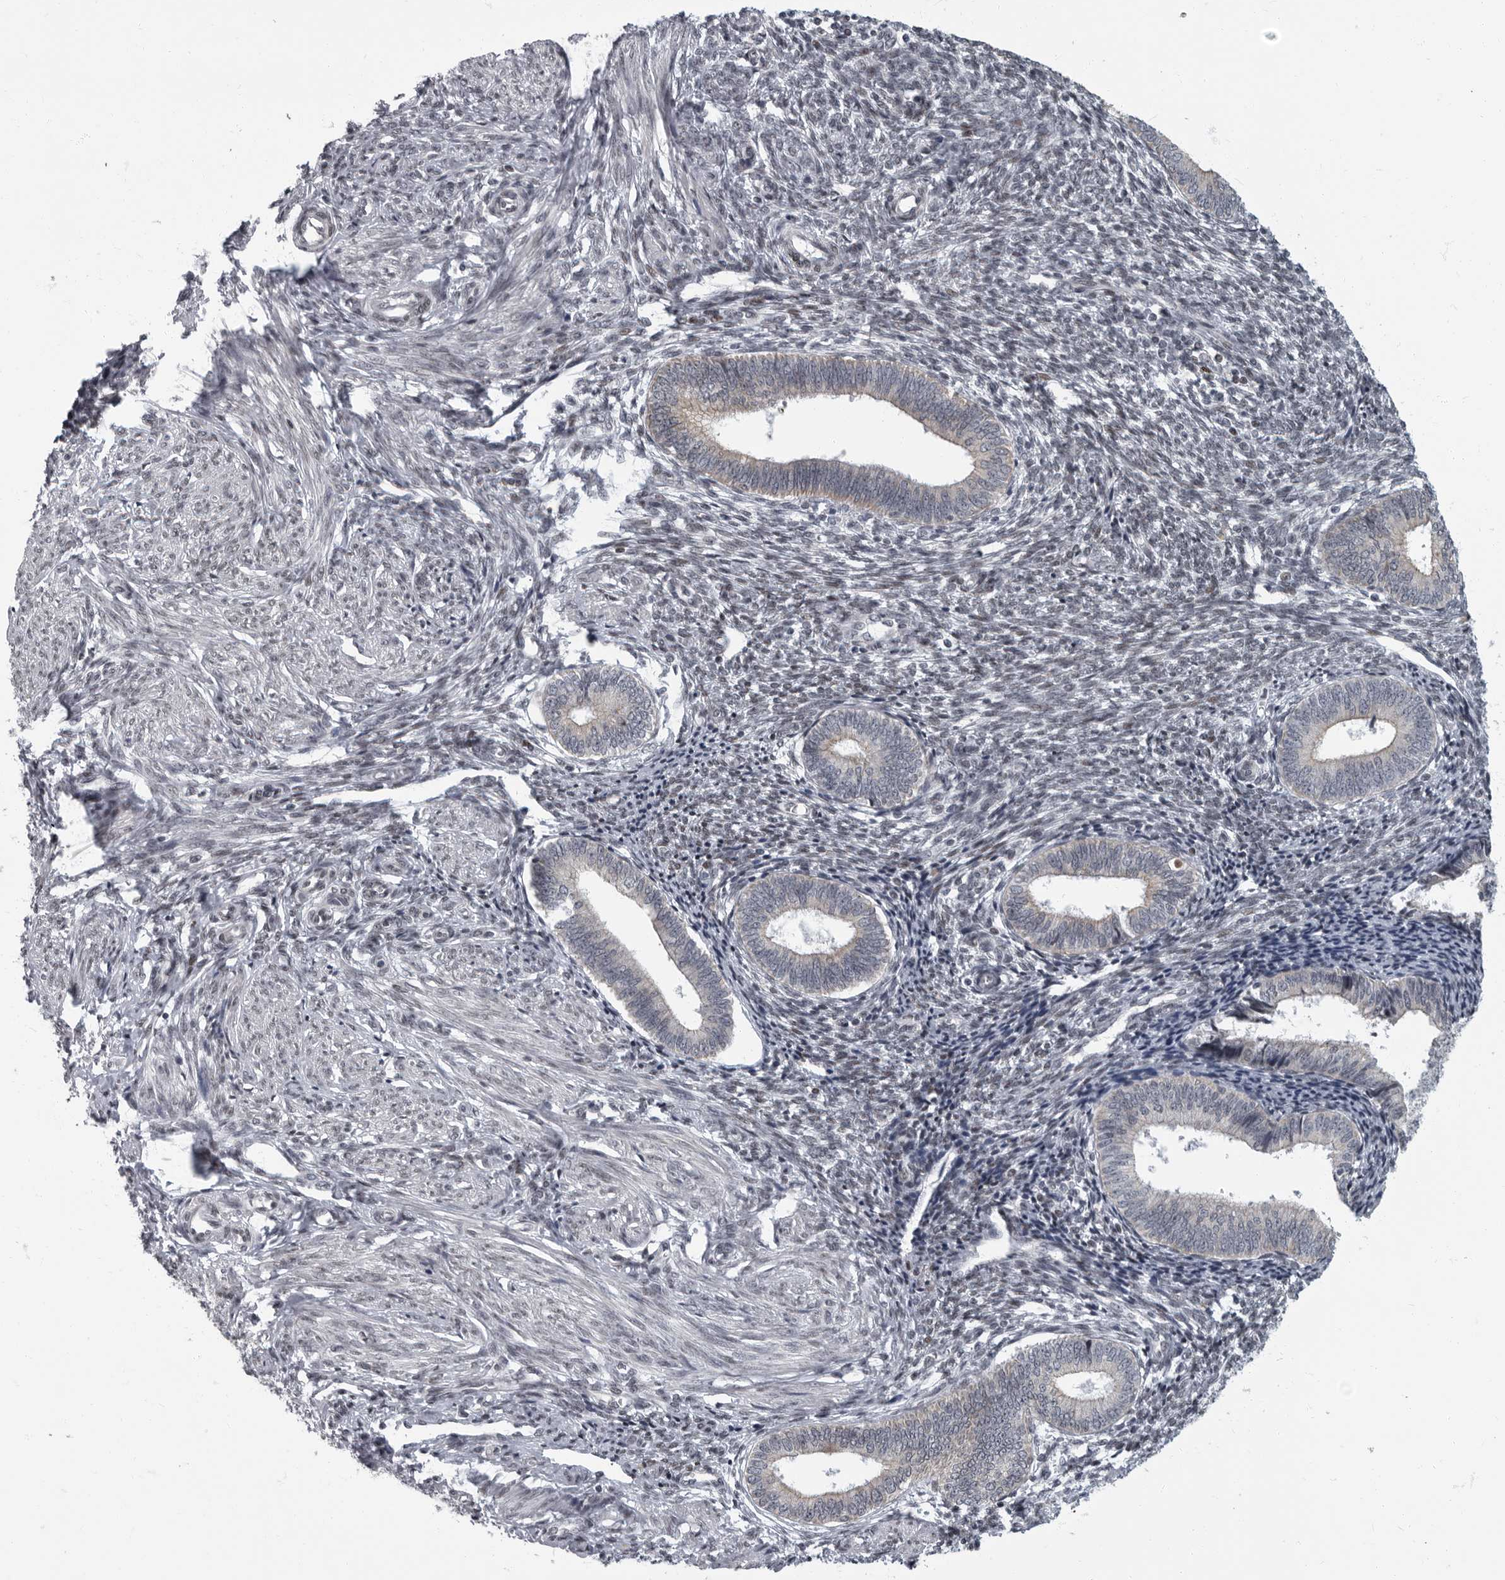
{"staining": {"intensity": "weak", "quantity": "<25%", "location": "nuclear"}, "tissue": "endometrium", "cell_type": "Cells in endometrial stroma", "image_type": "normal", "snomed": [{"axis": "morphology", "description": "Normal tissue, NOS"}, {"axis": "topography", "description": "Endometrium"}], "caption": "Benign endometrium was stained to show a protein in brown. There is no significant positivity in cells in endometrial stroma. Nuclei are stained in blue.", "gene": "EVI5", "patient": {"sex": "female", "age": 46}}